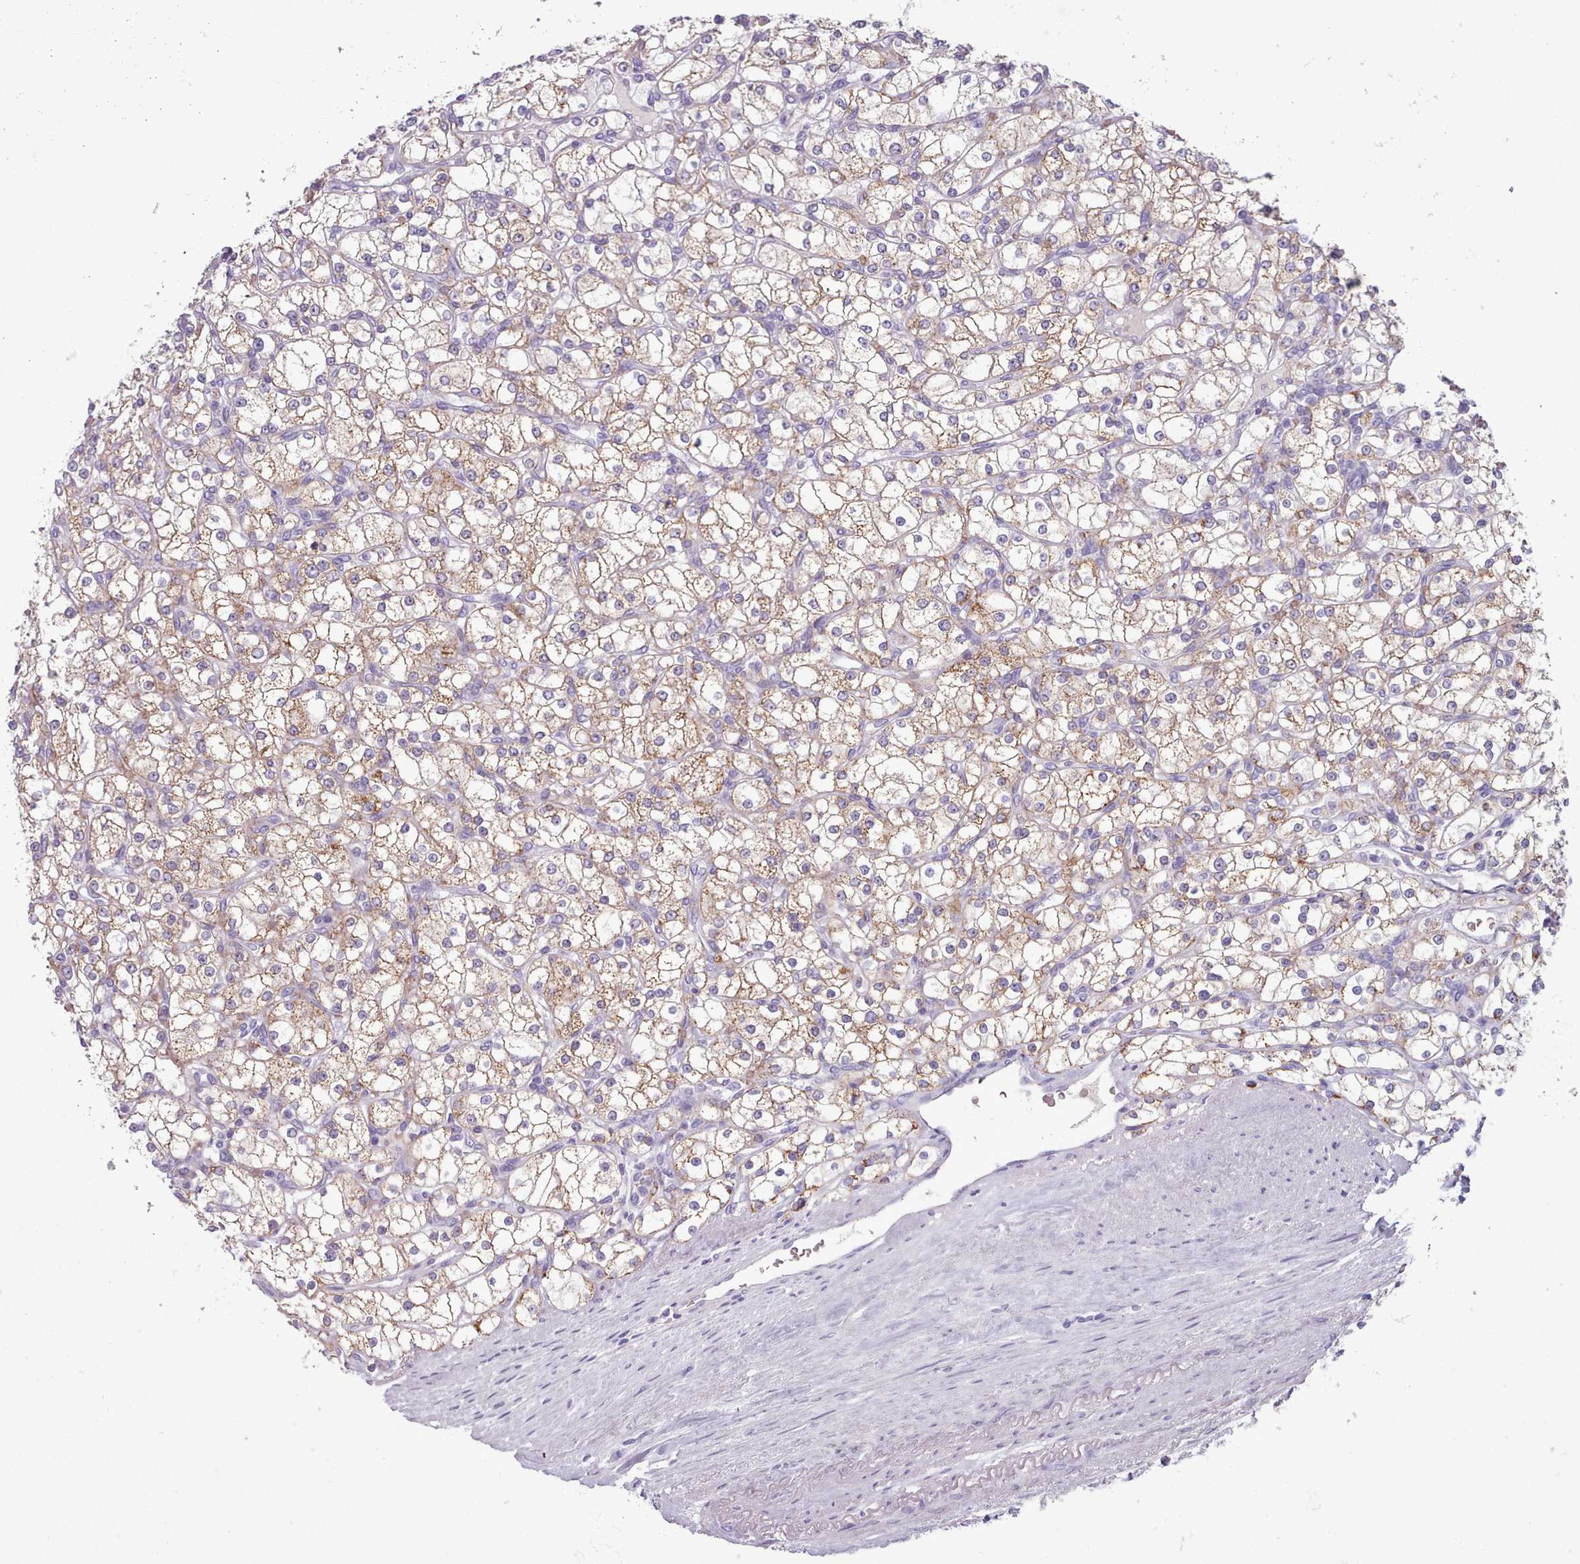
{"staining": {"intensity": "moderate", "quantity": ">75%", "location": "cytoplasmic/membranous"}, "tissue": "renal cancer", "cell_type": "Tumor cells", "image_type": "cancer", "snomed": [{"axis": "morphology", "description": "Adenocarcinoma, NOS"}, {"axis": "topography", "description": "Kidney"}], "caption": "Immunohistochemistry staining of renal cancer, which exhibits medium levels of moderate cytoplasmic/membranous staining in approximately >75% of tumor cells indicating moderate cytoplasmic/membranous protein staining. The staining was performed using DAB (brown) for protein detection and nuclei were counterstained in hematoxylin (blue).", "gene": "AK4", "patient": {"sex": "male", "age": 80}}